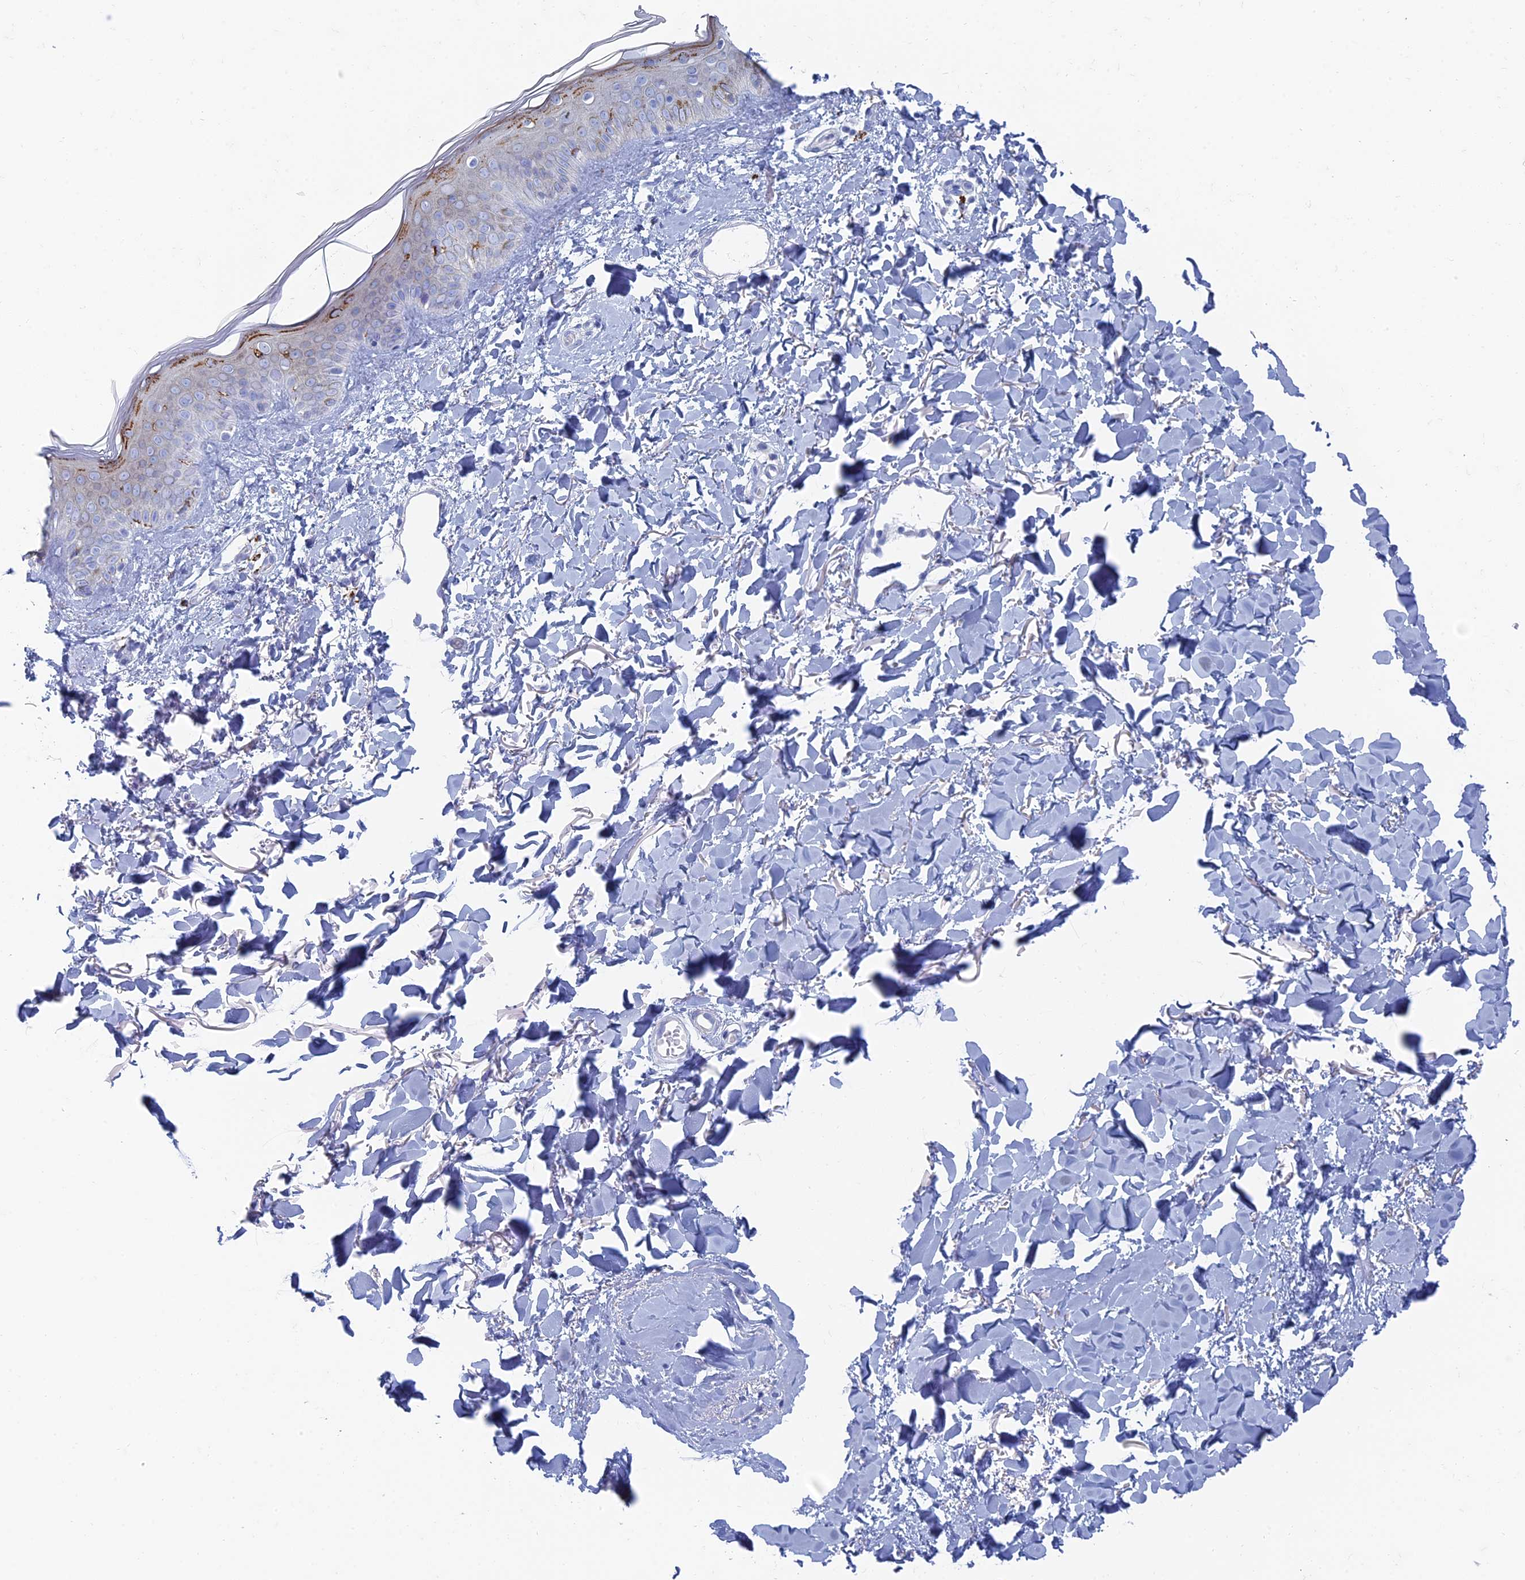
{"staining": {"intensity": "negative", "quantity": "none", "location": "none"}, "tissue": "skin", "cell_type": "Fibroblasts", "image_type": "normal", "snomed": [{"axis": "morphology", "description": "Normal tissue, NOS"}, {"axis": "topography", "description": "Skin"}], "caption": "This is an IHC micrograph of unremarkable human skin. There is no expression in fibroblasts.", "gene": "ALMS1", "patient": {"sex": "female", "age": 58}}